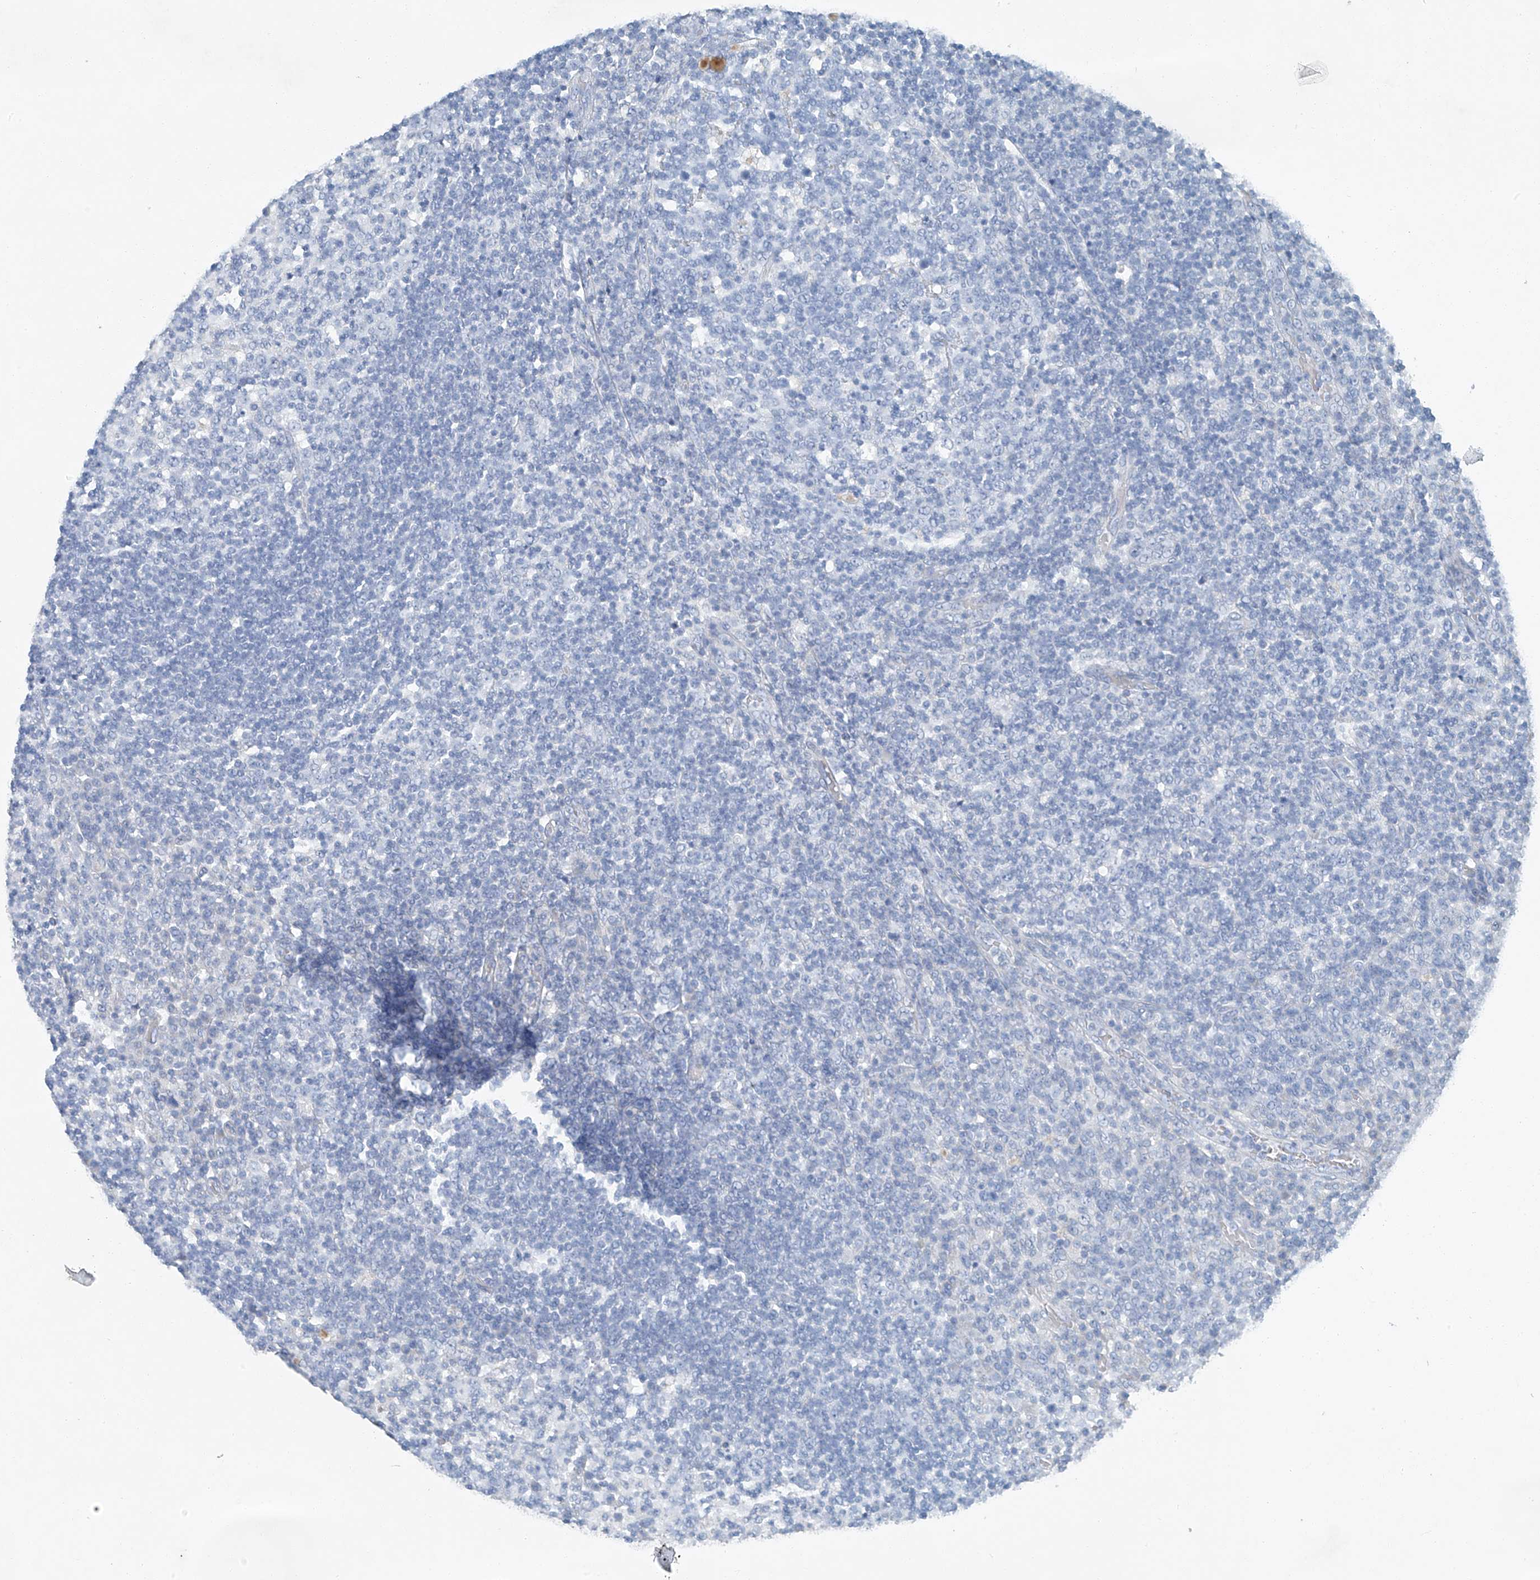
{"staining": {"intensity": "negative", "quantity": "none", "location": "none"}, "tissue": "tonsil", "cell_type": "Germinal center cells", "image_type": "normal", "snomed": [{"axis": "morphology", "description": "Normal tissue, NOS"}, {"axis": "topography", "description": "Tonsil"}], "caption": "Immunohistochemistry image of unremarkable tonsil: human tonsil stained with DAB reveals no significant protein expression in germinal center cells.", "gene": "C1orf87", "patient": {"sex": "female", "age": 19}}